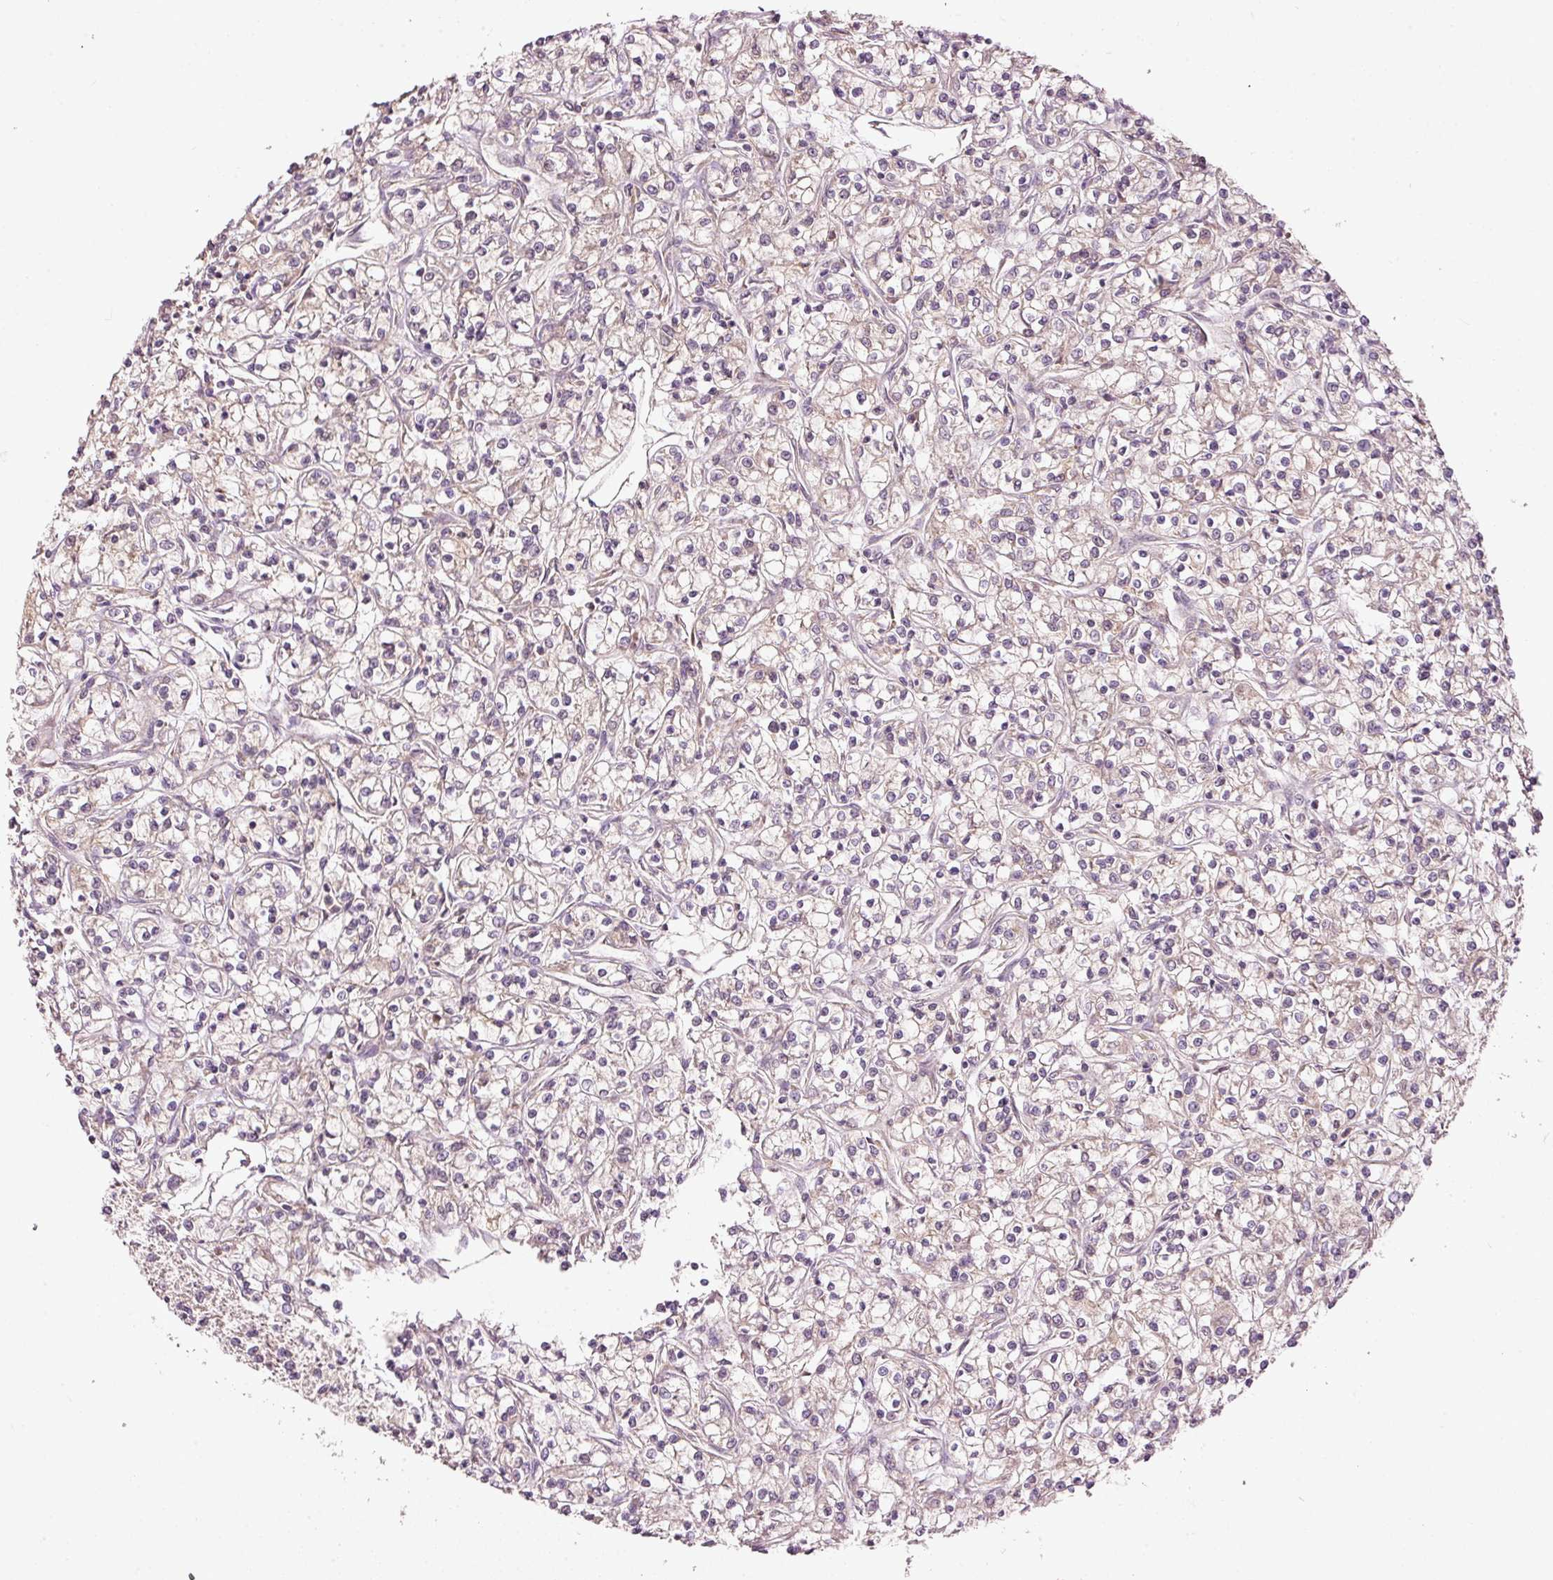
{"staining": {"intensity": "weak", "quantity": "<25%", "location": "cytoplasmic/membranous"}, "tissue": "renal cancer", "cell_type": "Tumor cells", "image_type": "cancer", "snomed": [{"axis": "morphology", "description": "Adenocarcinoma, NOS"}, {"axis": "topography", "description": "Kidney"}], "caption": "Immunohistochemistry (IHC) photomicrograph of neoplastic tissue: human renal adenocarcinoma stained with DAB (3,3'-diaminobenzidine) reveals no significant protein positivity in tumor cells.", "gene": "PCDHB1", "patient": {"sex": "female", "age": 59}}